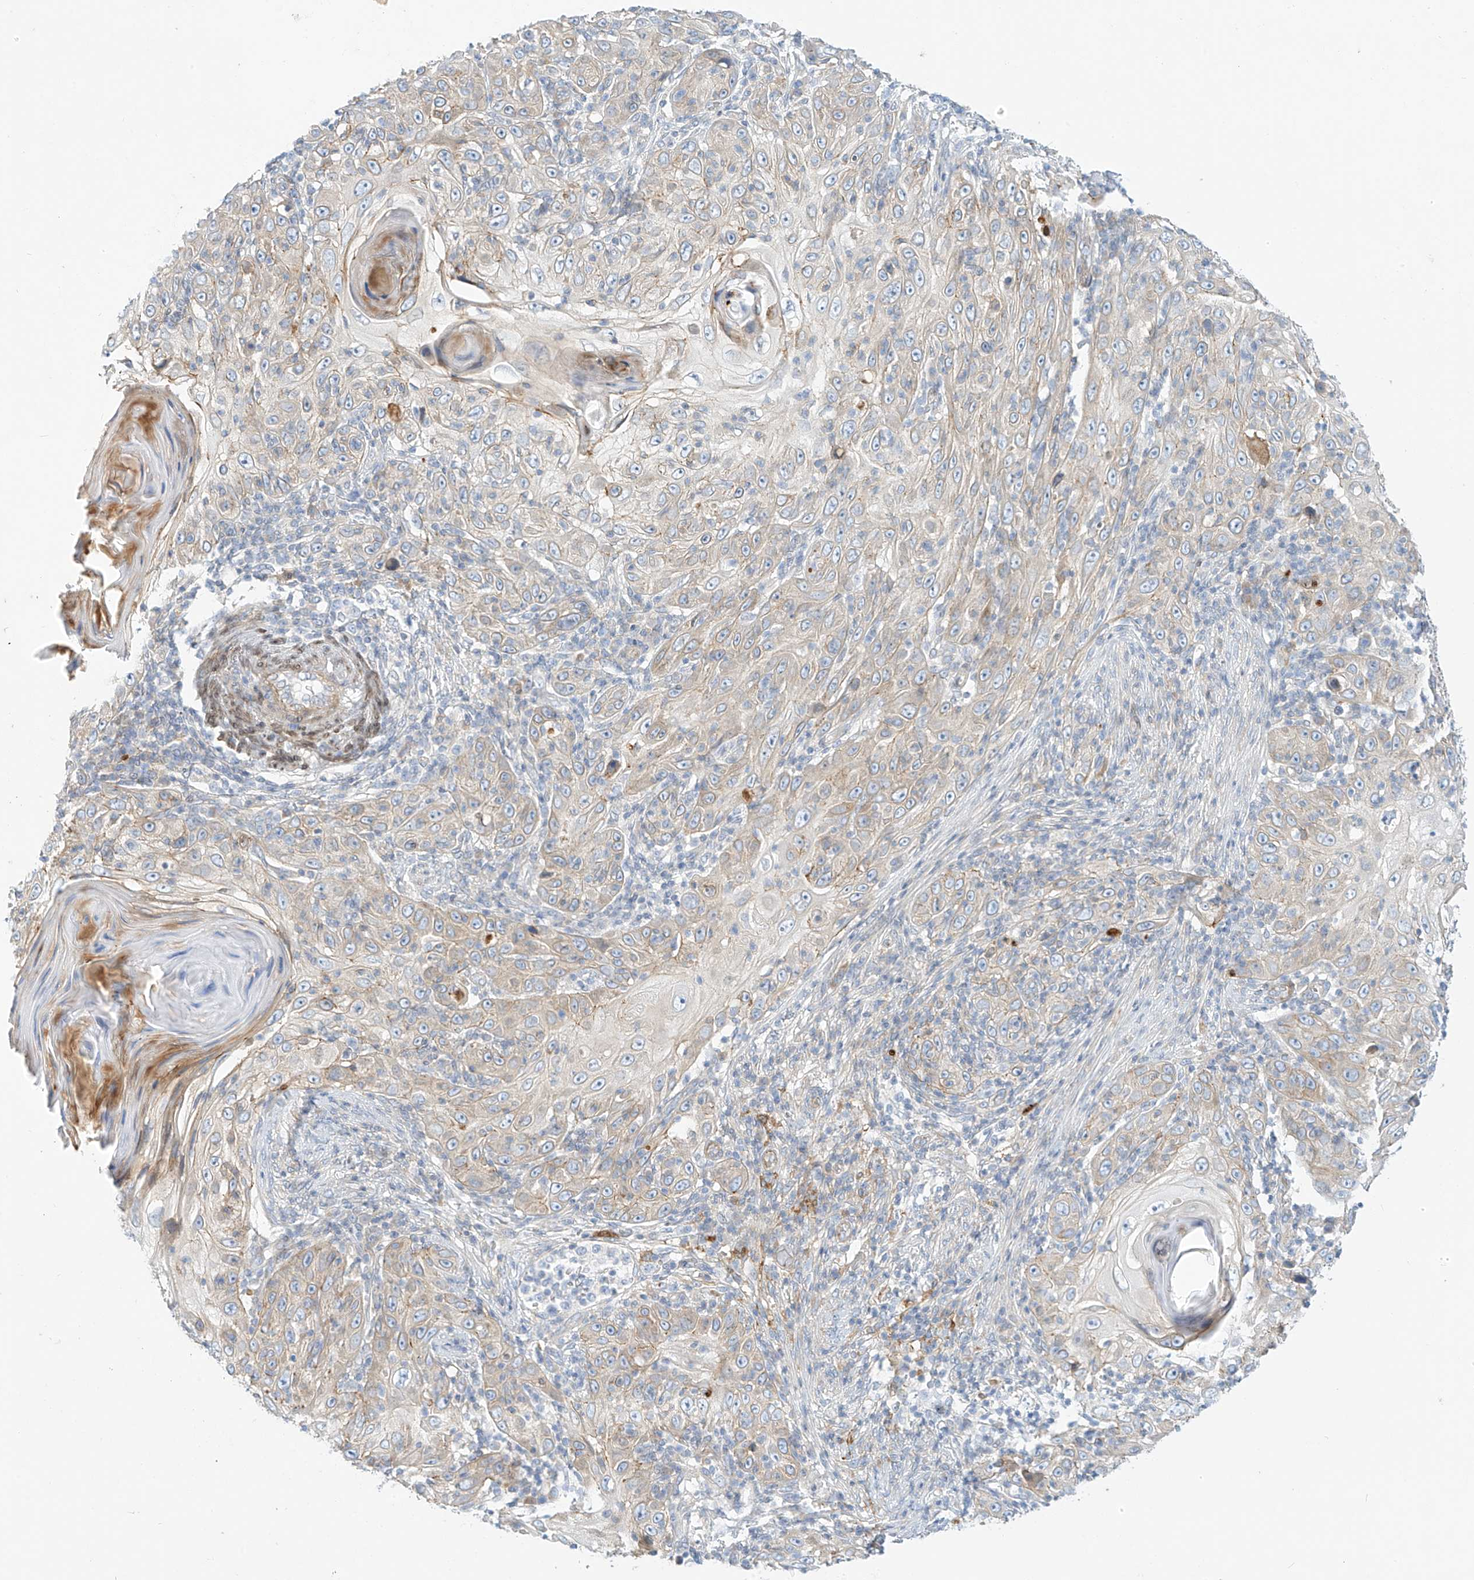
{"staining": {"intensity": "weak", "quantity": "25%-75%", "location": "cytoplasmic/membranous"}, "tissue": "skin cancer", "cell_type": "Tumor cells", "image_type": "cancer", "snomed": [{"axis": "morphology", "description": "Squamous cell carcinoma, NOS"}, {"axis": "topography", "description": "Skin"}], "caption": "Protein expression analysis of human skin cancer (squamous cell carcinoma) reveals weak cytoplasmic/membranous expression in about 25%-75% of tumor cells. The staining was performed using DAB (3,3'-diaminobenzidine) to visualize the protein expression in brown, while the nuclei were stained in blue with hematoxylin (Magnification: 20x).", "gene": "PCYOX1", "patient": {"sex": "female", "age": 88}}